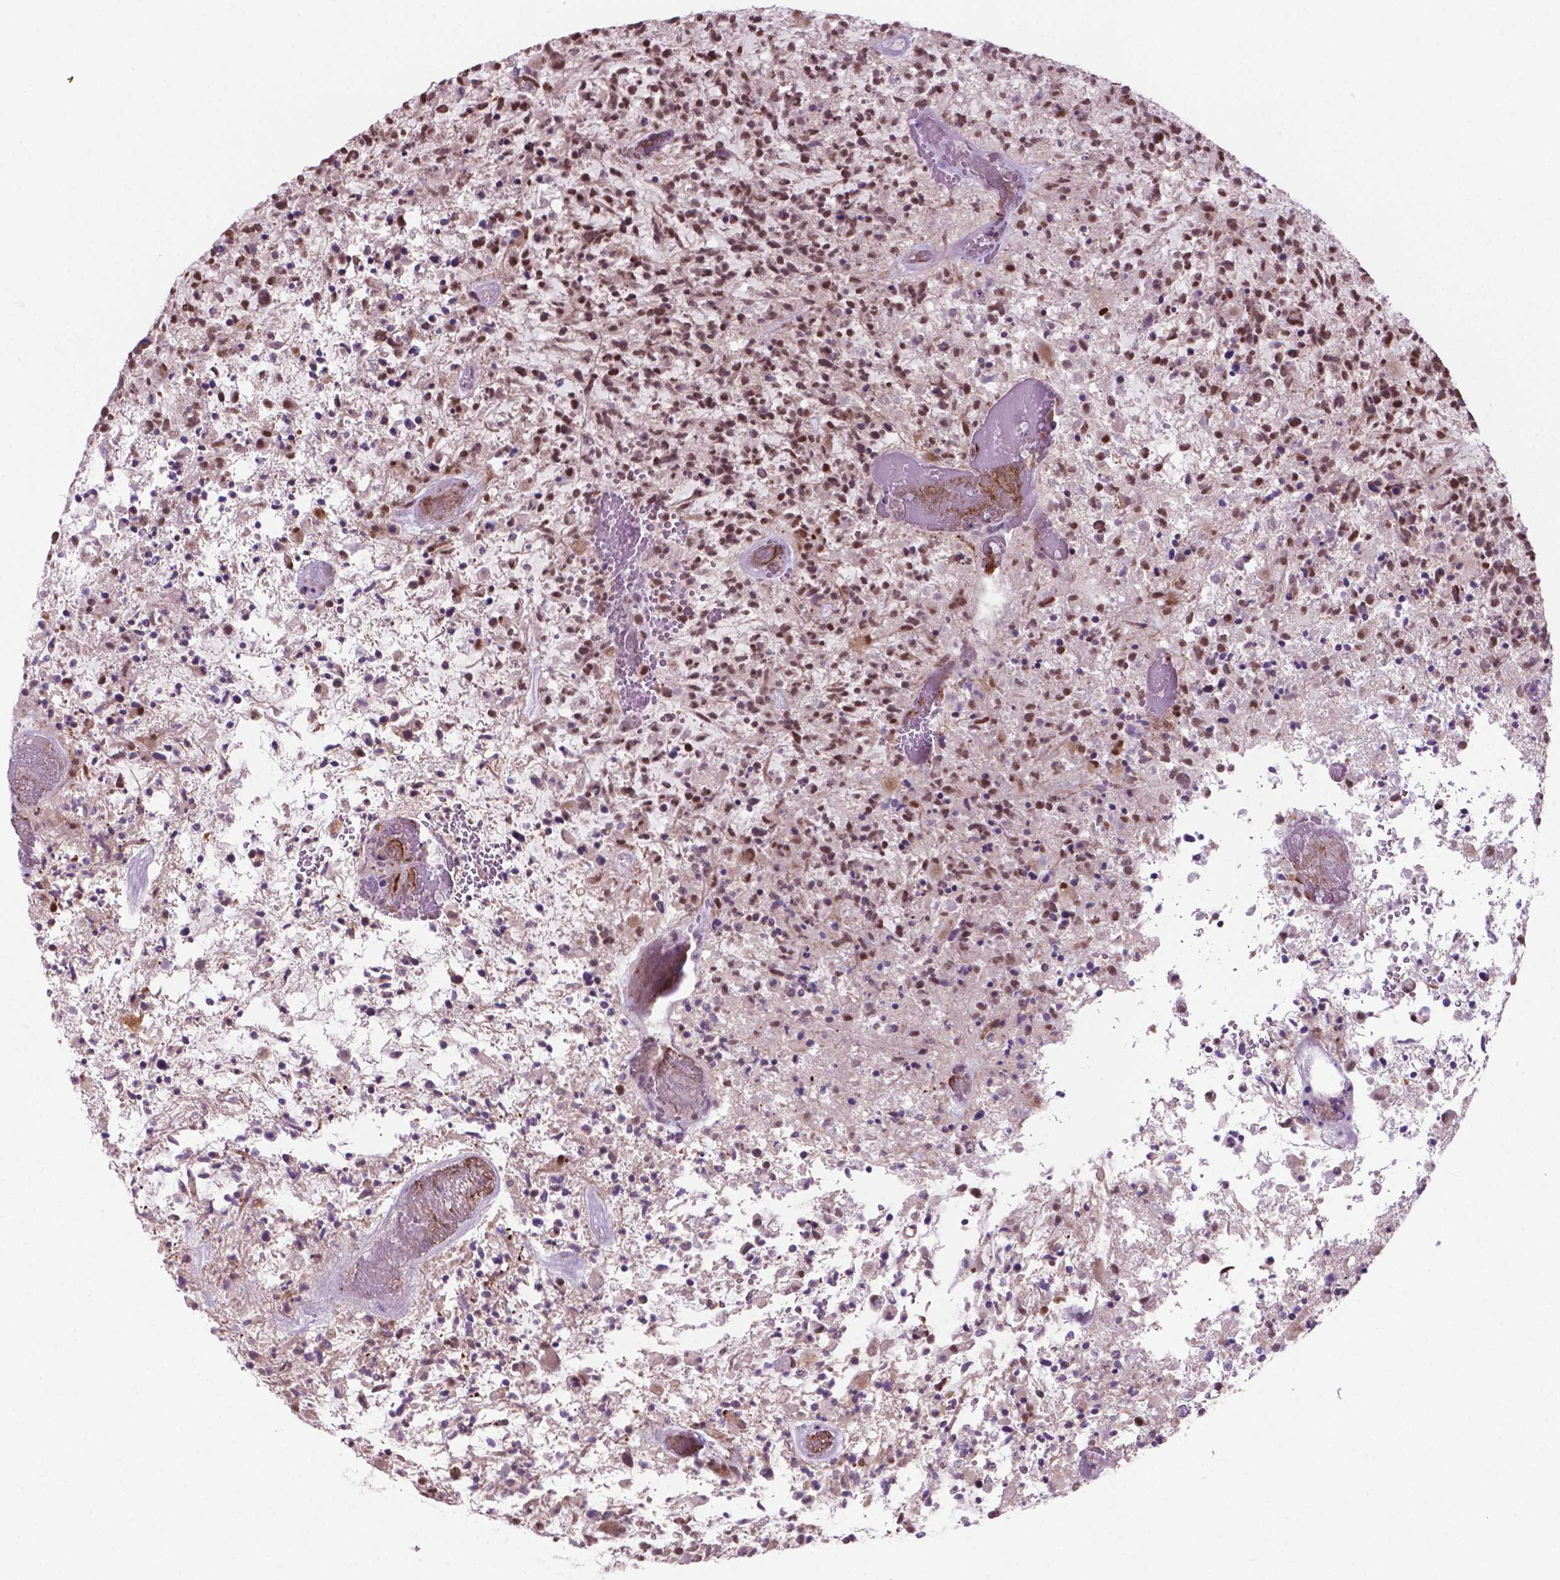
{"staining": {"intensity": "moderate", "quantity": ">75%", "location": "nuclear"}, "tissue": "glioma", "cell_type": "Tumor cells", "image_type": "cancer", "snomed": [{"axis": "morphology", "description": "Glioma, malignant, High grade"}, {"axis": "topography", "description": "Brain"}], "caption": "There is medium levels of moderate nuclear positivity in tumor cells of malignant high-grade glioma, as demonstrated by immunohistochemical staining (brown color).", "gene": "PHAX", "patient": {"sex": "female", "age": 71}}